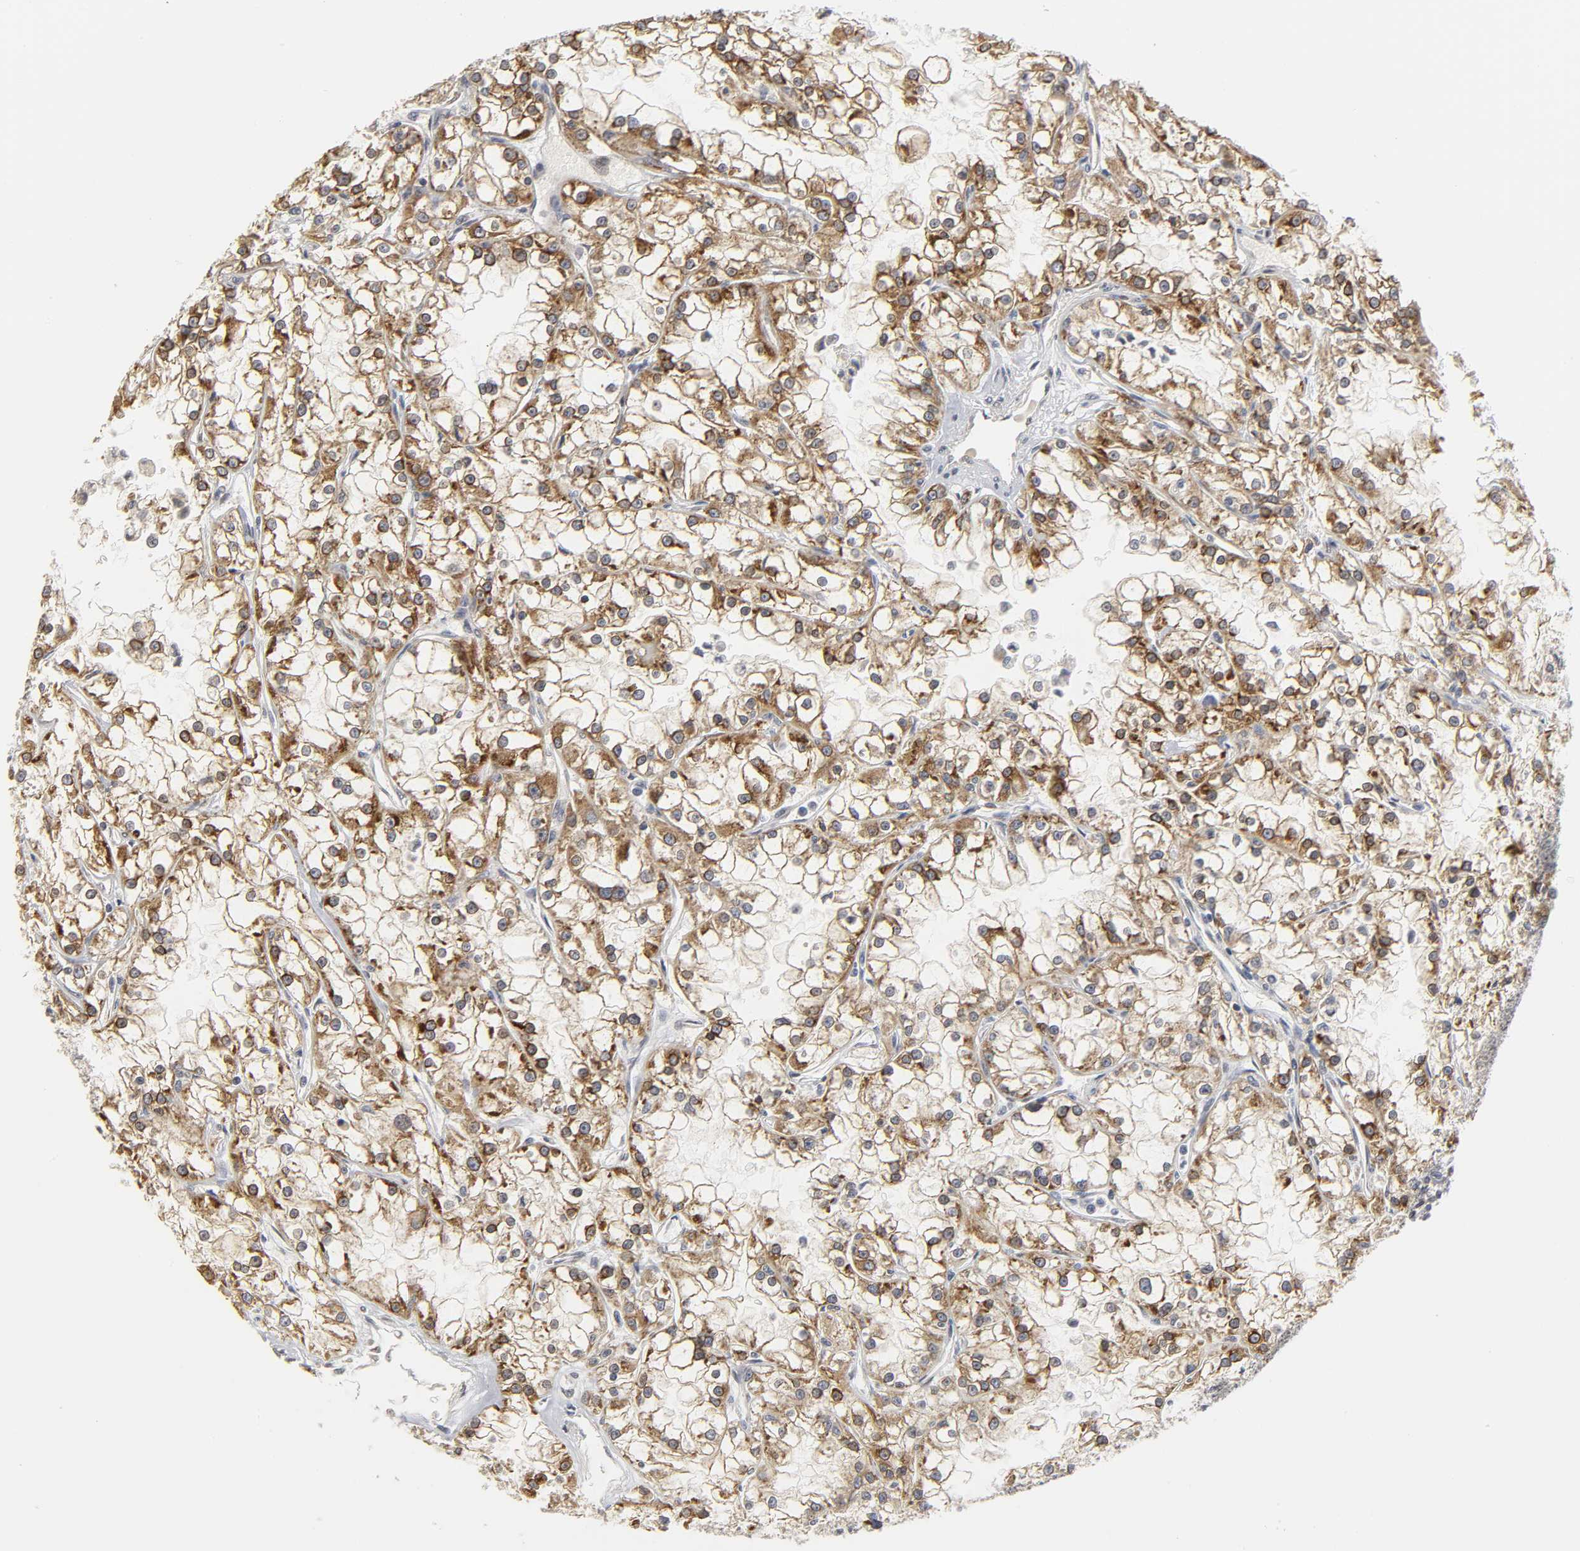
{"staining": {"intensity": "moderate", "quantity": "25%-75%", "location": "cytoplasmic/membranous"}, "tissue": "renal cancer", "cell_type": "Tumor cells", "image_type": "cancer", "snomed": [{"axis": "morphology", "description": "Adenocarcinoma, NOS"}, {"axis": "topography", "description": "Kidney"}], "caption": "Brown immunohistochemical staining in human renal cancer reveals moderate cytoplasmic/membranous staining in about 25%-75% of tumor cells.", "gene": "ASB6", "patient": {"sex": "female", "age": 52}}